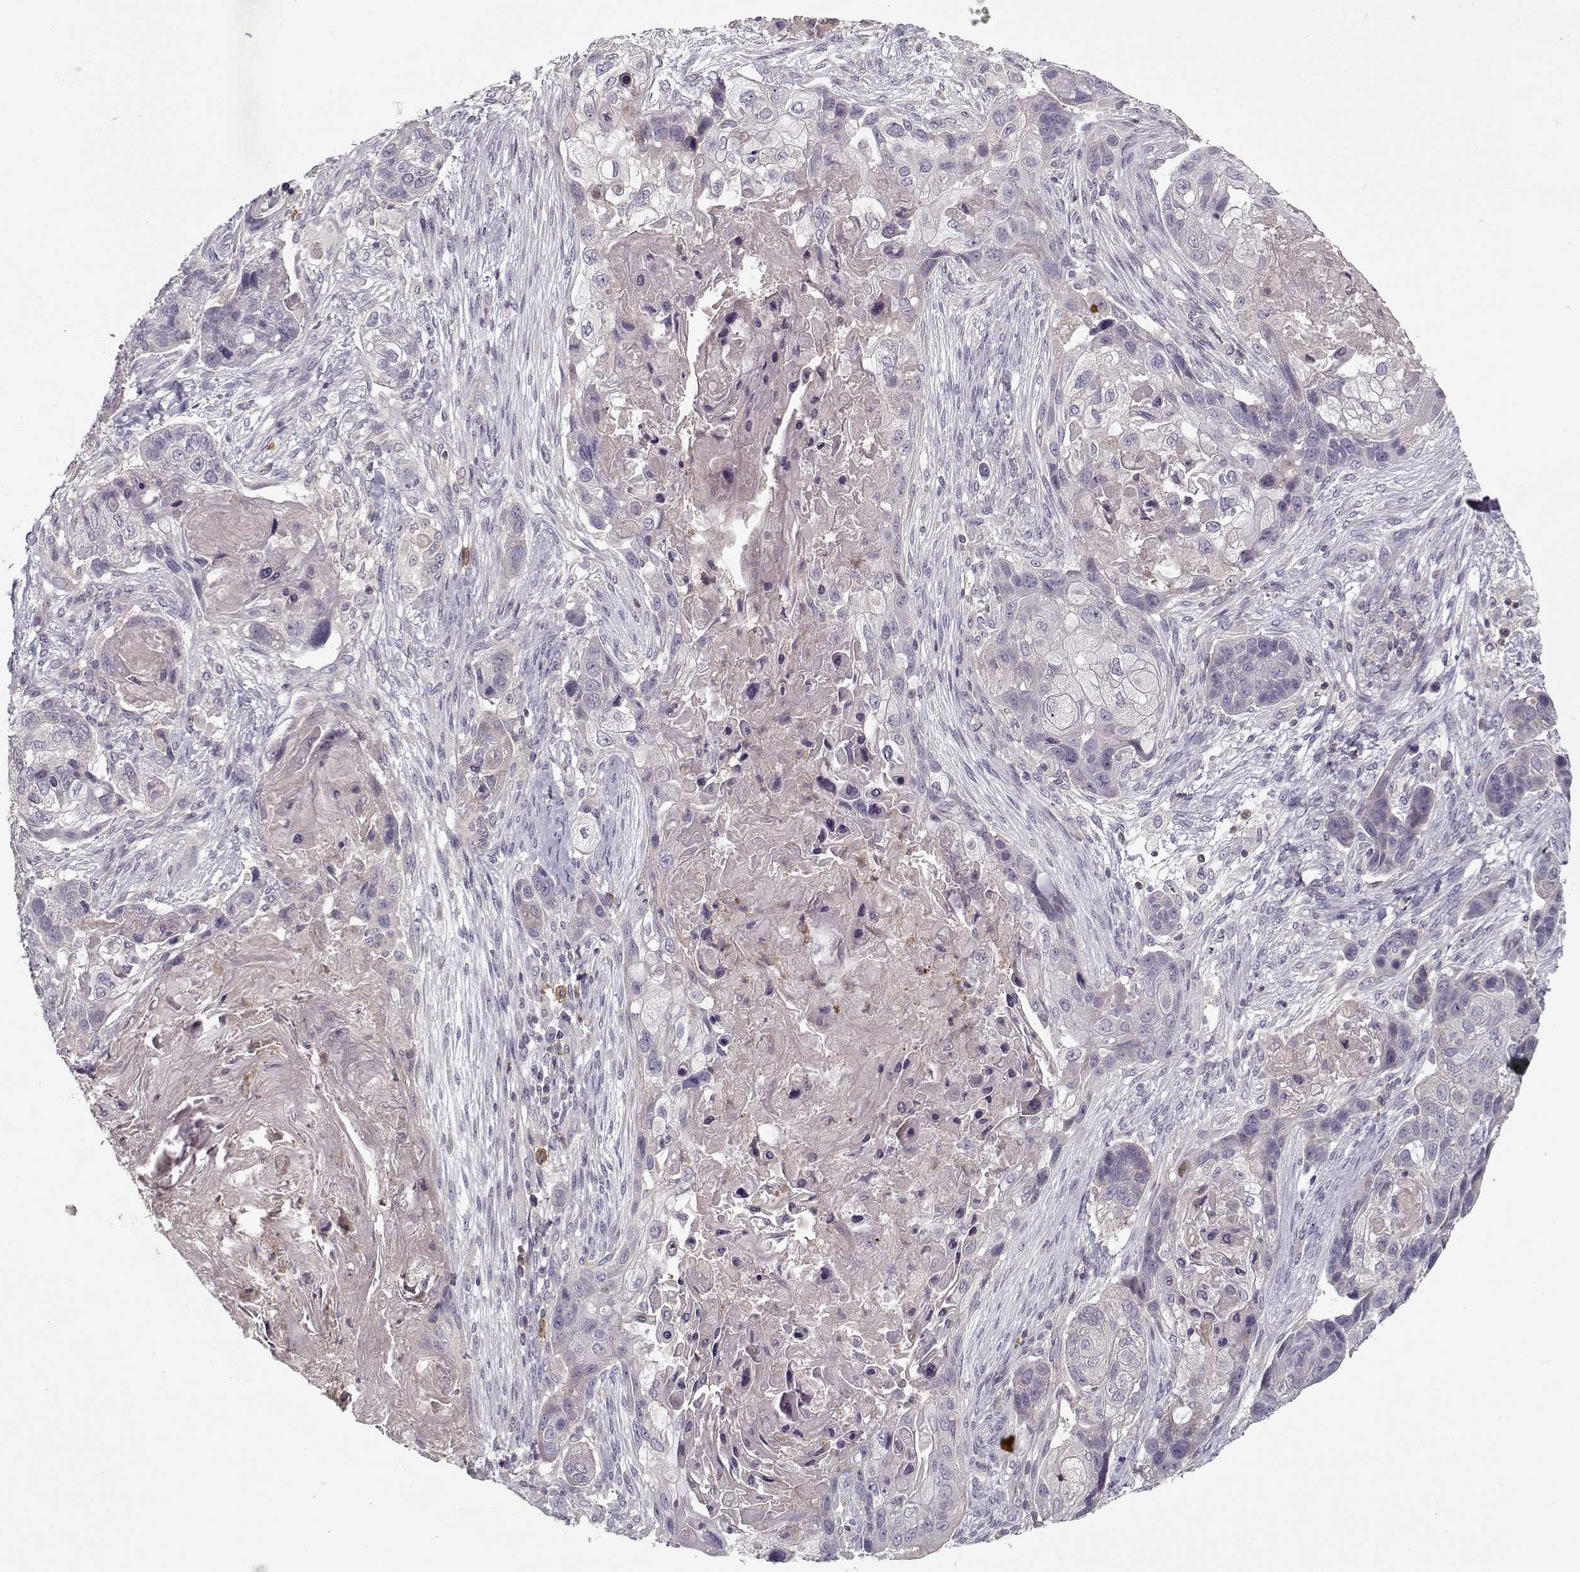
{"staining": {"intensity": "negative", "quantity": "none", "location": "none"}, "tissue": "lung cancer", "cell_type": "Tumor cells", "image_type": "cancer", "snomed": [{"axis": "morphology", "description": "Squamous cell carcinoma, NOS"}, {"axis": "topography", "description": "Lung"}], "caption": "Image shows no significant protein staining in tumor cells of lung cancer (squamous cell carcinoma).", "gene": "UNC13D", "patient": {"sex": "male", "age": 69}}